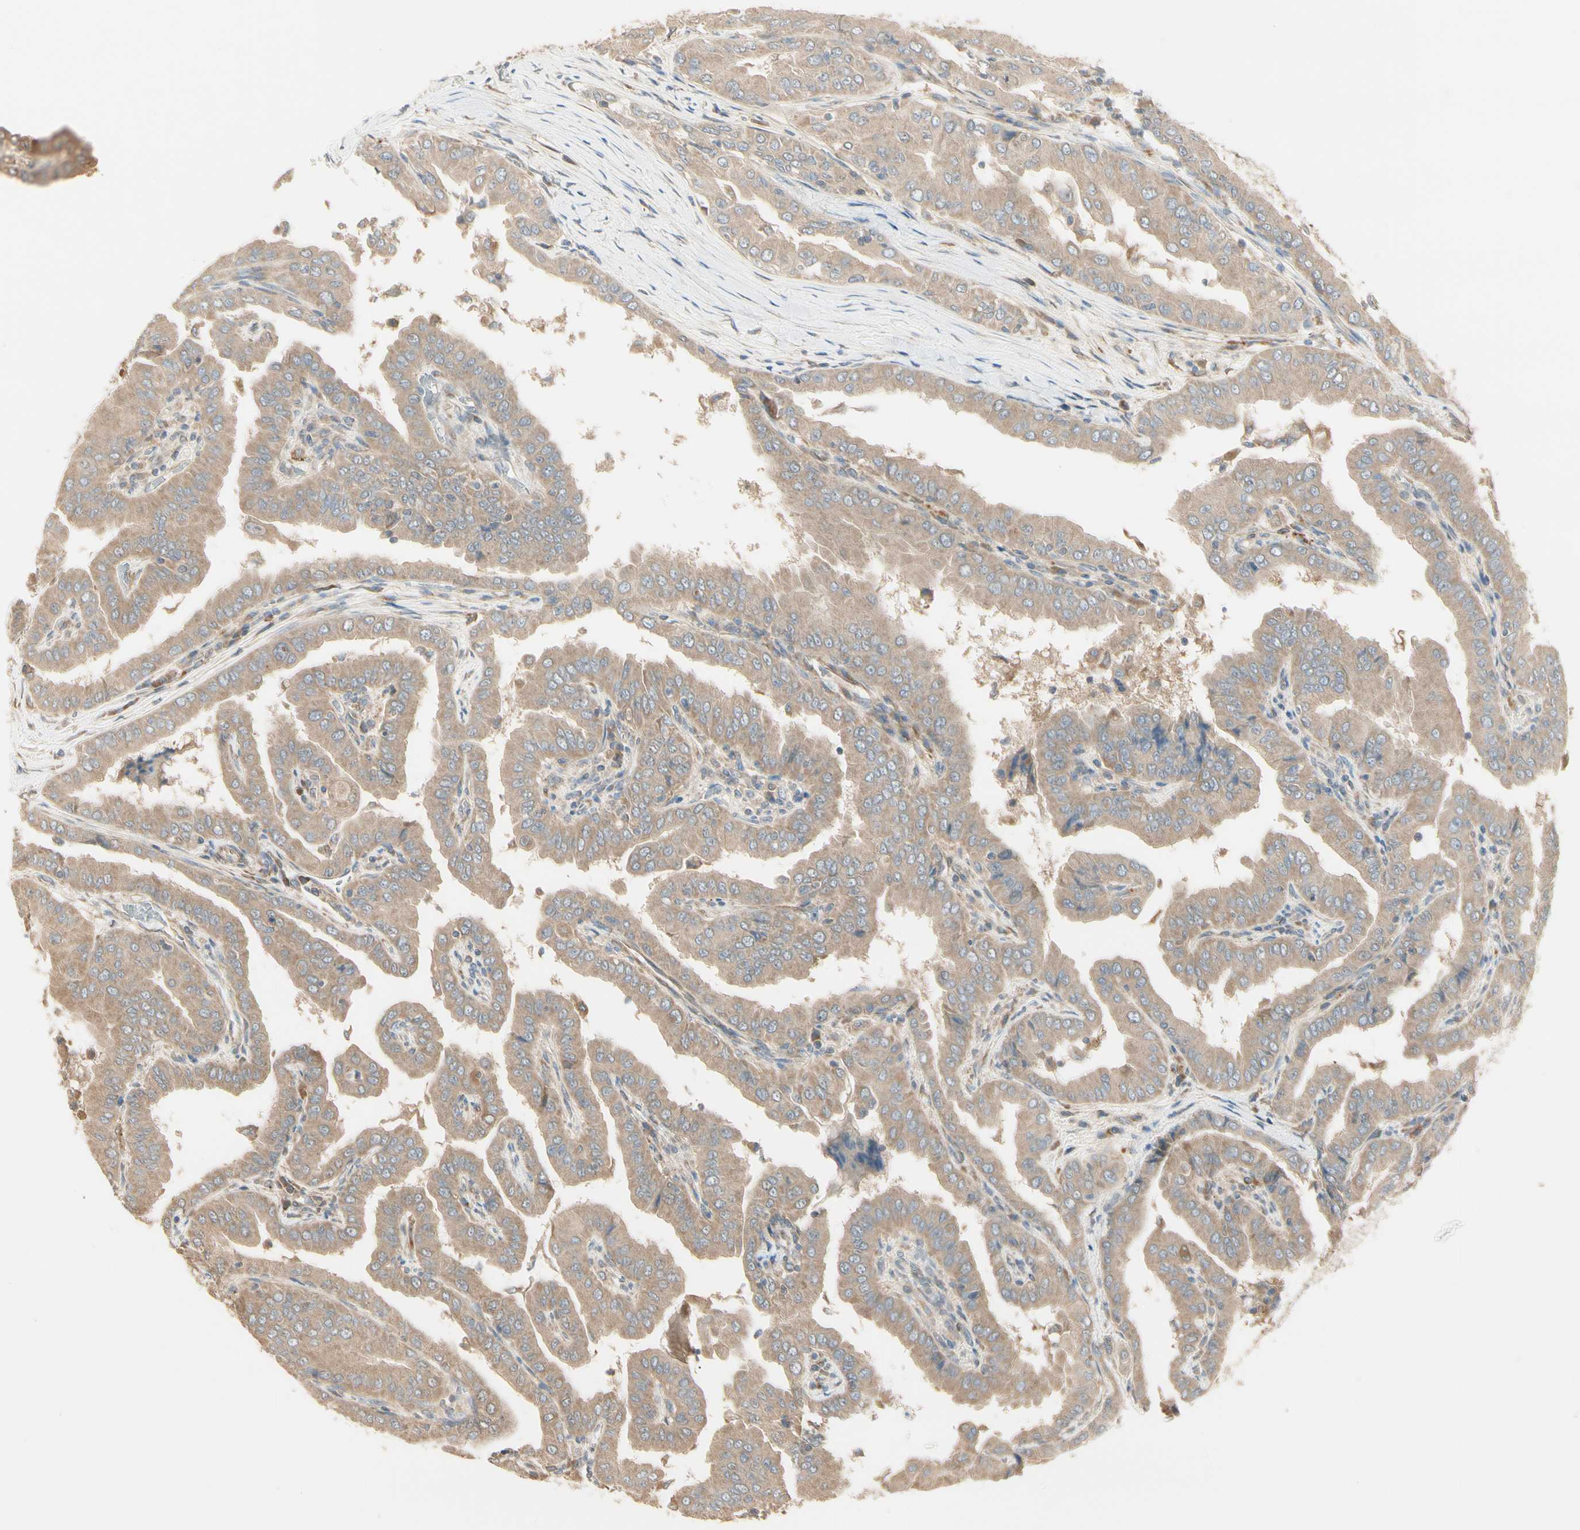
{"staining": {"intensity": "moderate", "quantity": ">75%", "location": "cytoplasmic/membranous"}, "tissue": "thyroid cancer", "cell_type": "Tumor cells", "image_type": "cancer", "snomed": [{"axis": "morphology", "description": "Papillary adenocarcinoma, NOS"}, {"axis": "topography", "description": "Thyroid gland"}], "caption": "IHC photomicrograph of neoplastic tissue: human thyroid cancer stained using immunohistochemistry (IHC) demonstrates medium levels of moderate protein expression localized specifically in the cytoplasmic/membranous of tumor cells, appearing as a cytoplasmic/membranous brown color.", "gene": "IRAG1", "patient": {"sex": "male", "age": 33}}